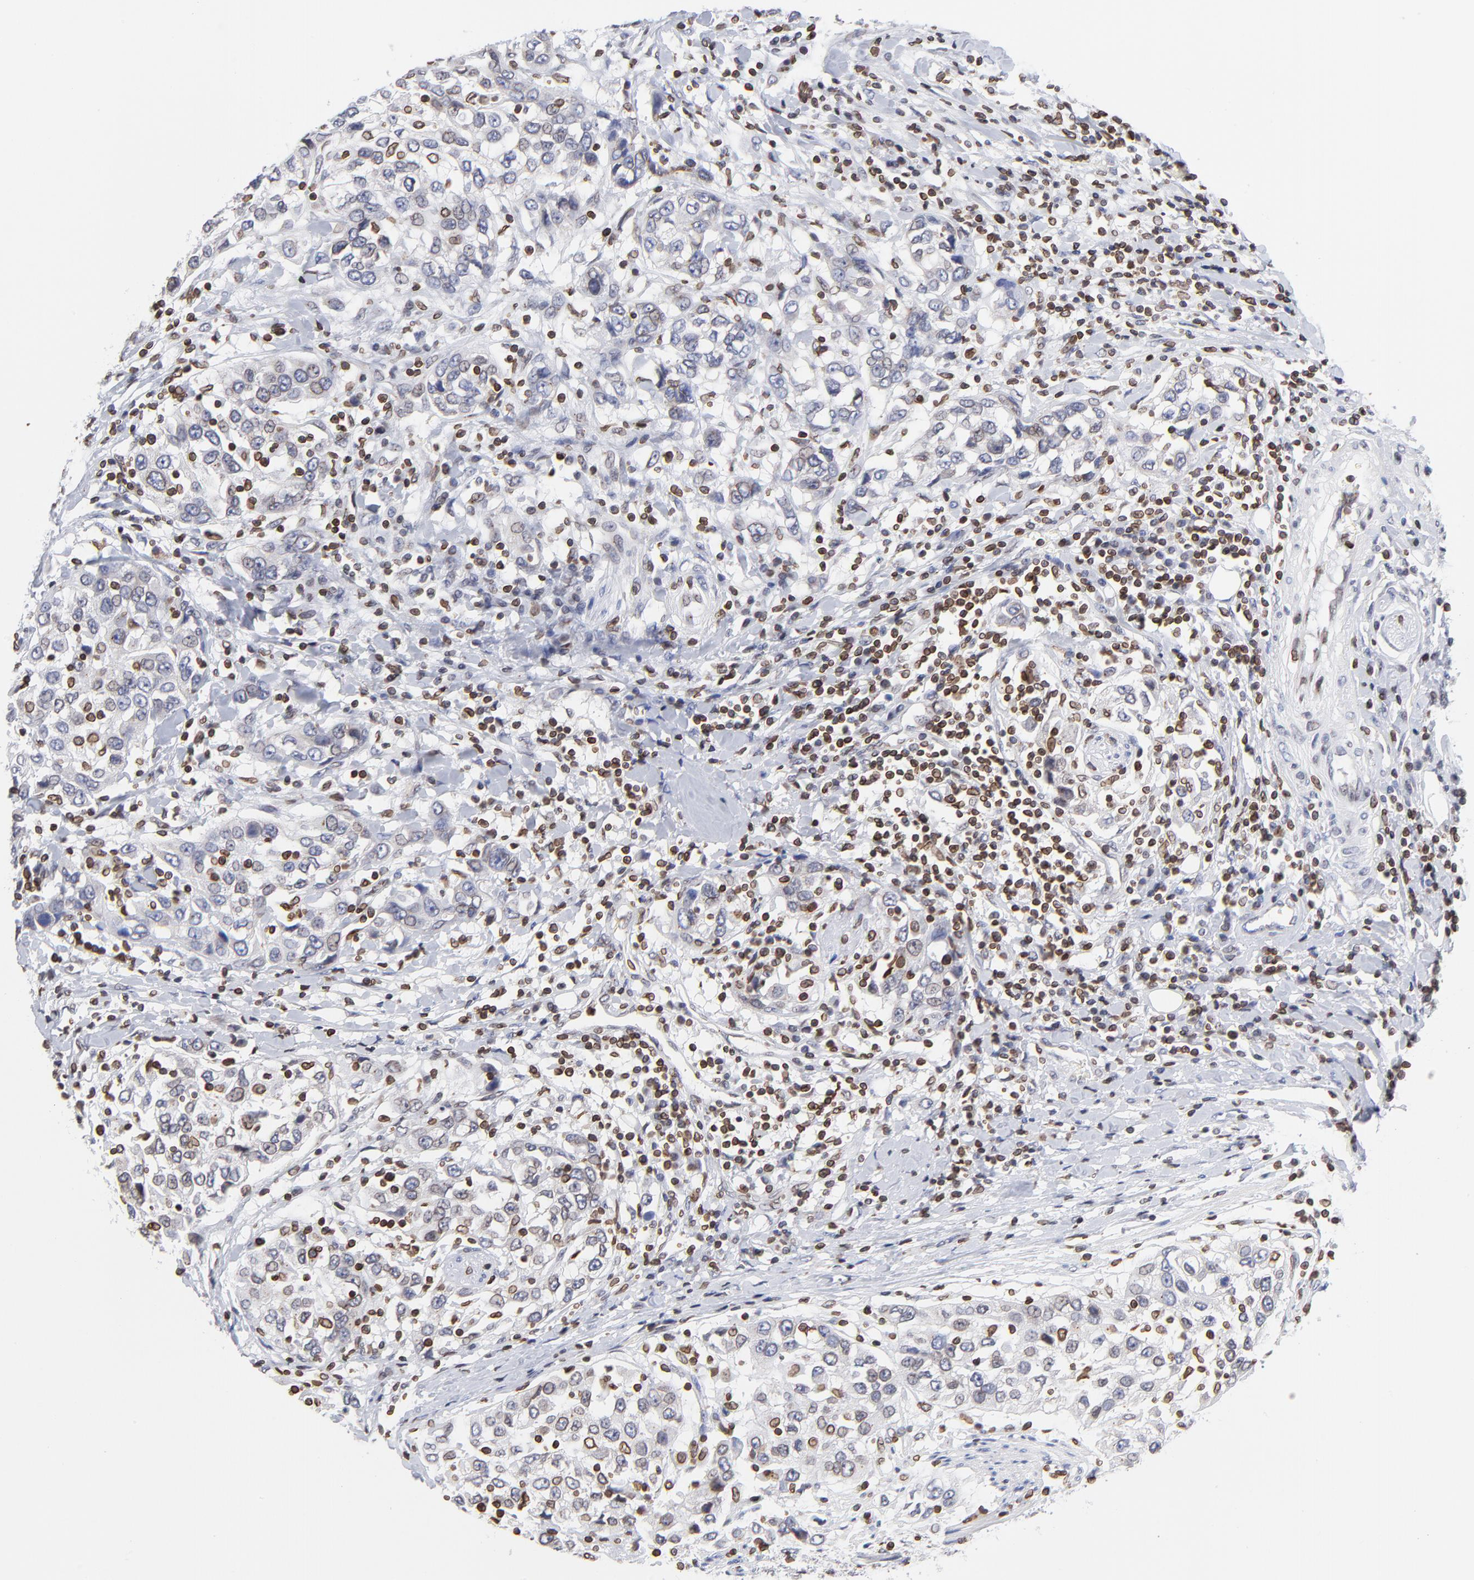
{"staining": {"intensity": "weak", "quantity": "<25%", "location": "cytoplasmic/membranous,nuclear"}, "tissue": "urothelial cancer", "cell_type": "Tumor cells", "image_type": "cancer", "snomed": [{"axis": "morphology", "description": "Urothelial carcinoma, High grade"}, {"axis": "topography", "description": "Urinary bladder"}], "caption": "Immunohistochemistry photomicrograph of urothelial carcinoma (high-grade) stained for a protein (brown), which exhibits no expression in tumor cells.", "gene": "THAP7", "patient": {"sex": "female", "age": 80}}